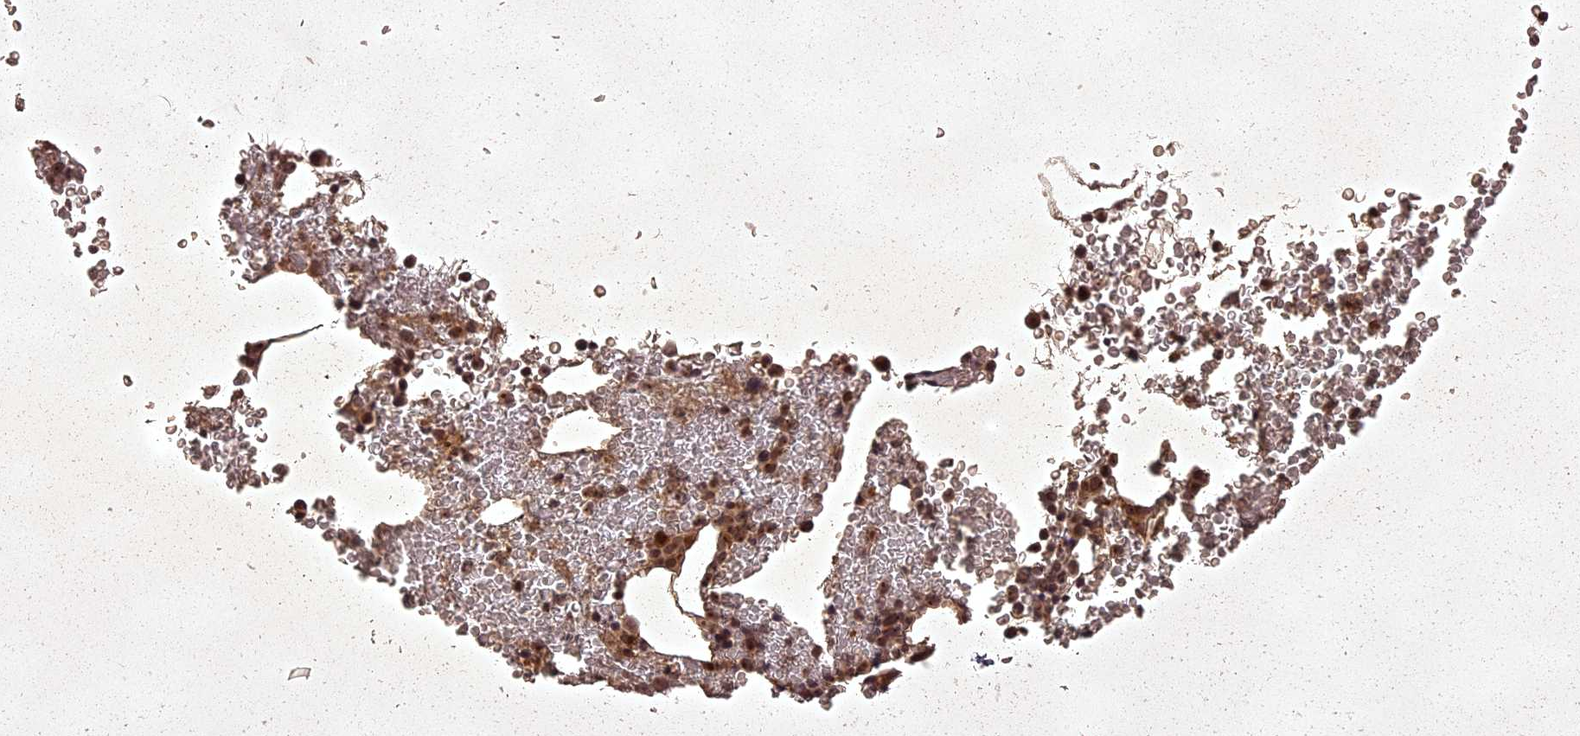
{"staining": {"intensity": "moderate", "quantity": ">75%", "location": "cytoplasmic/membranous,nuclear"}, "tissue": "bone marrow", "cell_type": "Hematopoietic cells", "image_type": "normal", "snomed": [{"axis": "morphology", "description": "Normal tissue, NOS"}, {"axis": "morphology", "description": "Inflammation, NOS"}, {"axis": "topography", "description": "Bone marrow"}], "caption": "The image shows staining of benign bone marrow, revealing moderate cytoplasmic/membranous,nuclear protein positivity (brown color) within hematopoietic cells.", "gene": "ING5", "patient": {"sex": "female", "age": 78}}